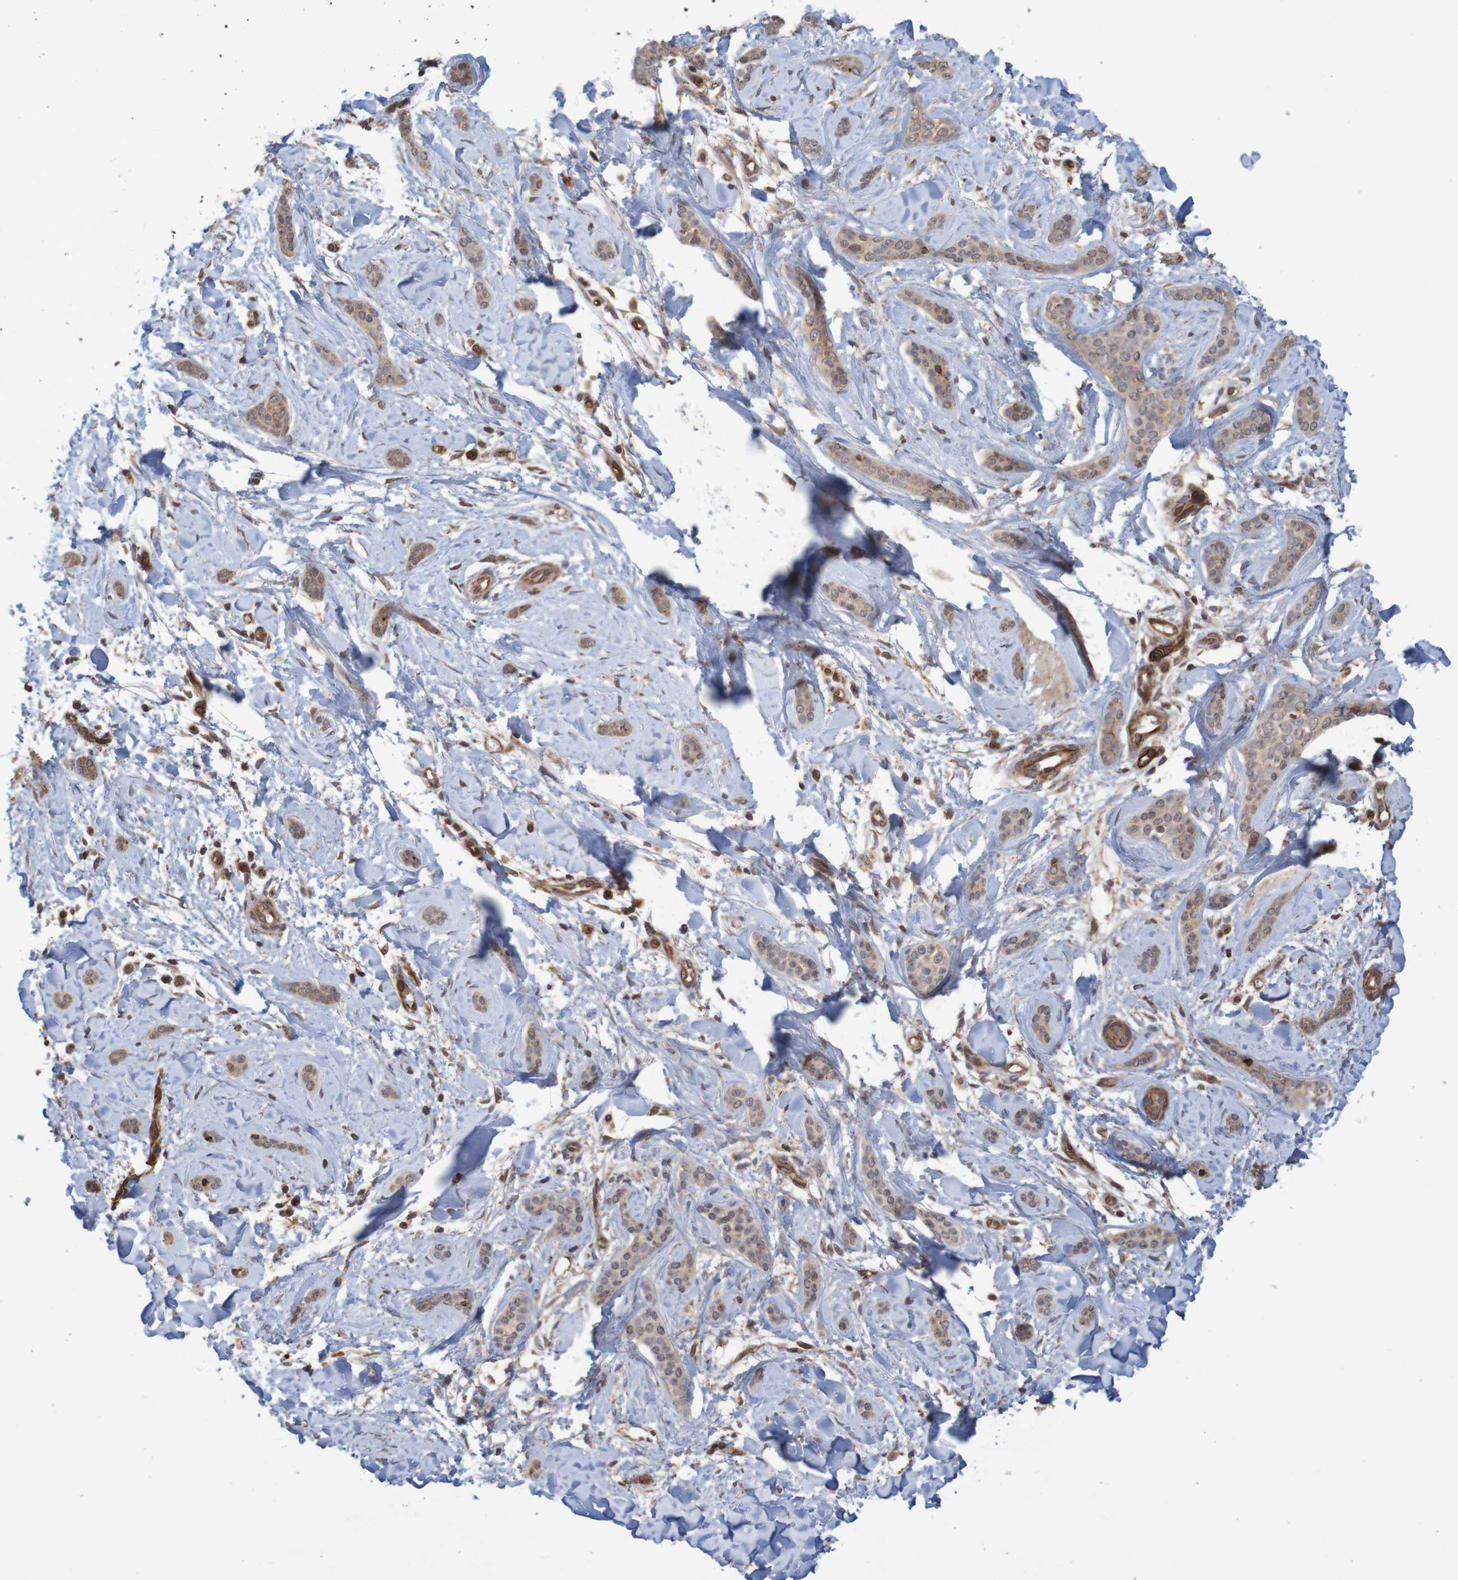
{"staining": {"intensity": "weak", "quantity": ">75%", "location": "cytoplasmic/membranous"}, "tissue": "skin cancer", "cell_type": "Tumor cells", "image_type": "cancer", "snomed": [{"axis": "morphology", "description": "Basal cell carcinoma"}, {"axis": "morphology", "description": "Adnexal tumor, benign"}, {"axis": "topography", "description": "Skin"}], "caption": "This image shows immunohistochemistry (IHC) staining of skin basal cell carcinoma, with low weak cytoplasmic/membranous expression in about >75% of tumor cells.", "gene": "MRPL52", "patient": {"sex": "female", "age": 42}}